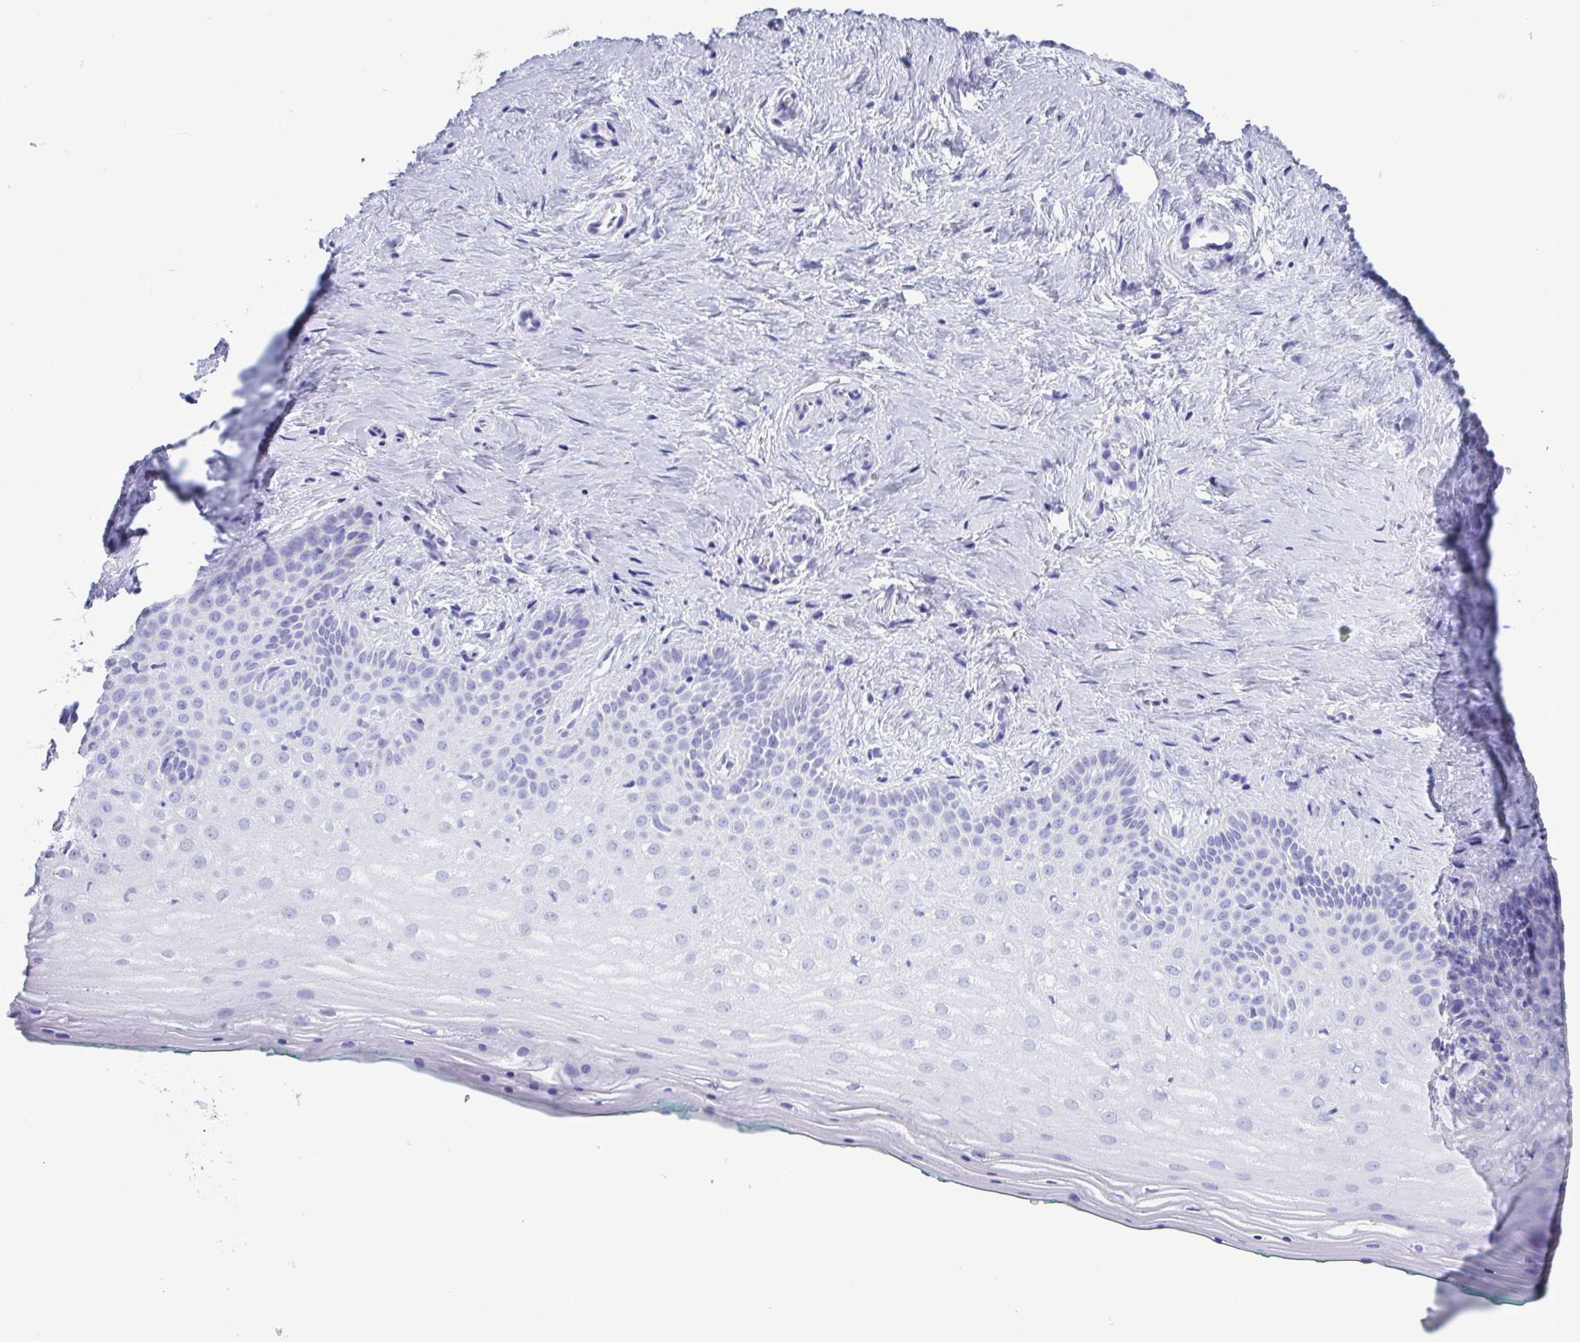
{"staining": {"intensity": "negative", "quantity": "none", "location": "none"}, "tissue": "vagina", "cell_type": "Squamous epithelial cells", "image_type": "normal", "snomed": [{"axis": "morphology", "description": "Normal tissue, NOS"}, {"axis": "topography", "description": "Vagina"}], "caption": "Vagina was stained to show a protein in brown. There is no significant expression in squamous epithelial cells. (Stains: DAB (3,3'-diaminobenzidine) immunohistochemistry (IHC) with hematoxylin counter stain, Microscopy: brightfield microscopy at high magnification).", "gene": "TSPY10", "patient": {"sex": "female", "age": 45}}